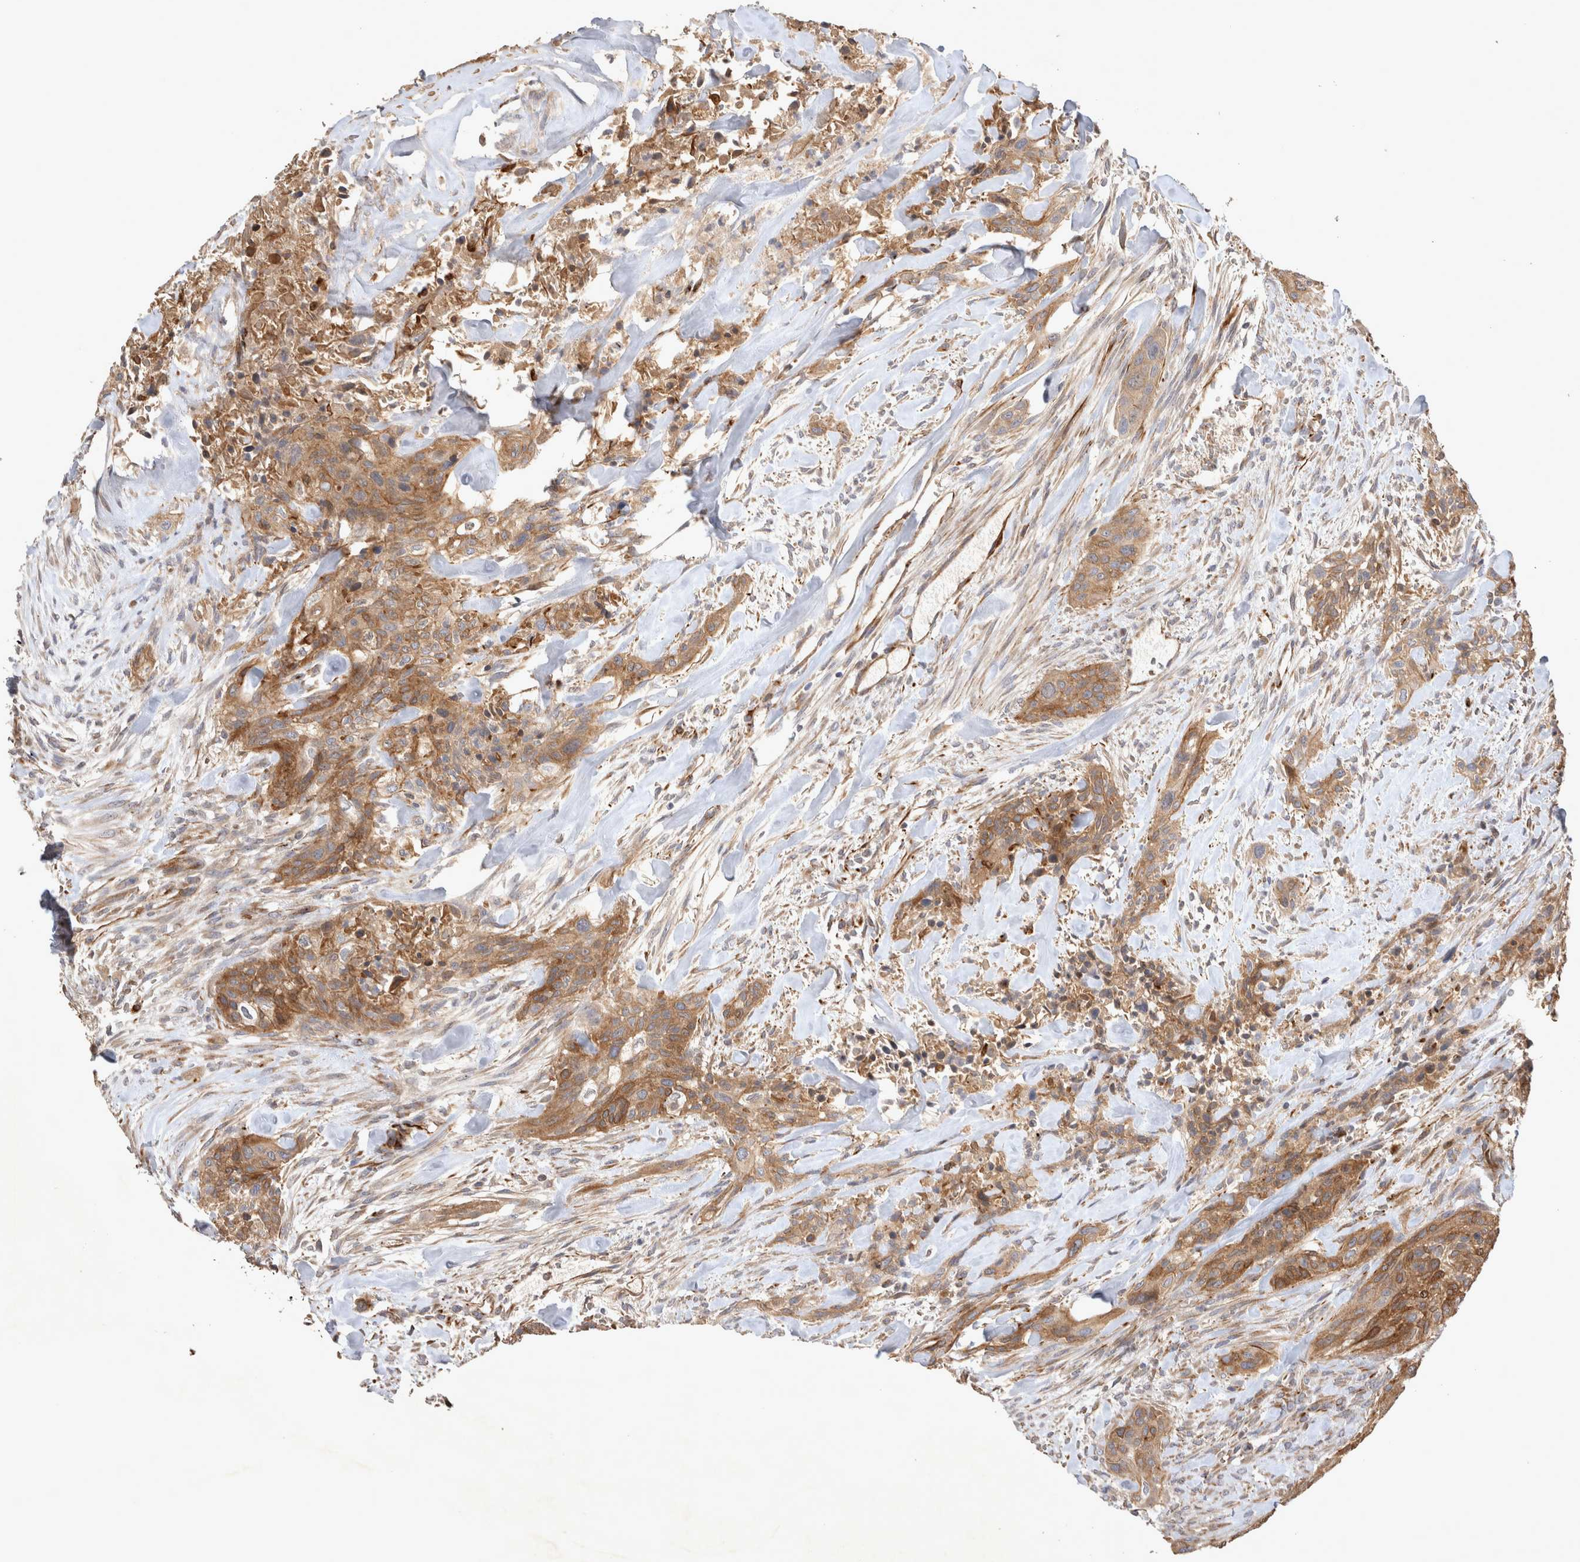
{"staining": {"intensity": "moderate", "quantity": ">75%", "location": "cytoplasmic/membranous"}, "tissue": "urothelial cancer", "cell_type": "Tumor cells", "image_type": "cancer", "snomed": [{"axis": "morphology", "description": "Urothelial carcinoma, High grade"}, {"axis": "topography", "description": "Urinary bladder"}], "caption": "Urothelial carcinoma (high-grade) tissue shows moderate cytoplasmic/membranous expression in about >75% of tumor cells, visualized by immunohistochemistry.", "gene": "NMU", "patient": {"sex": "male", "age": 35}}